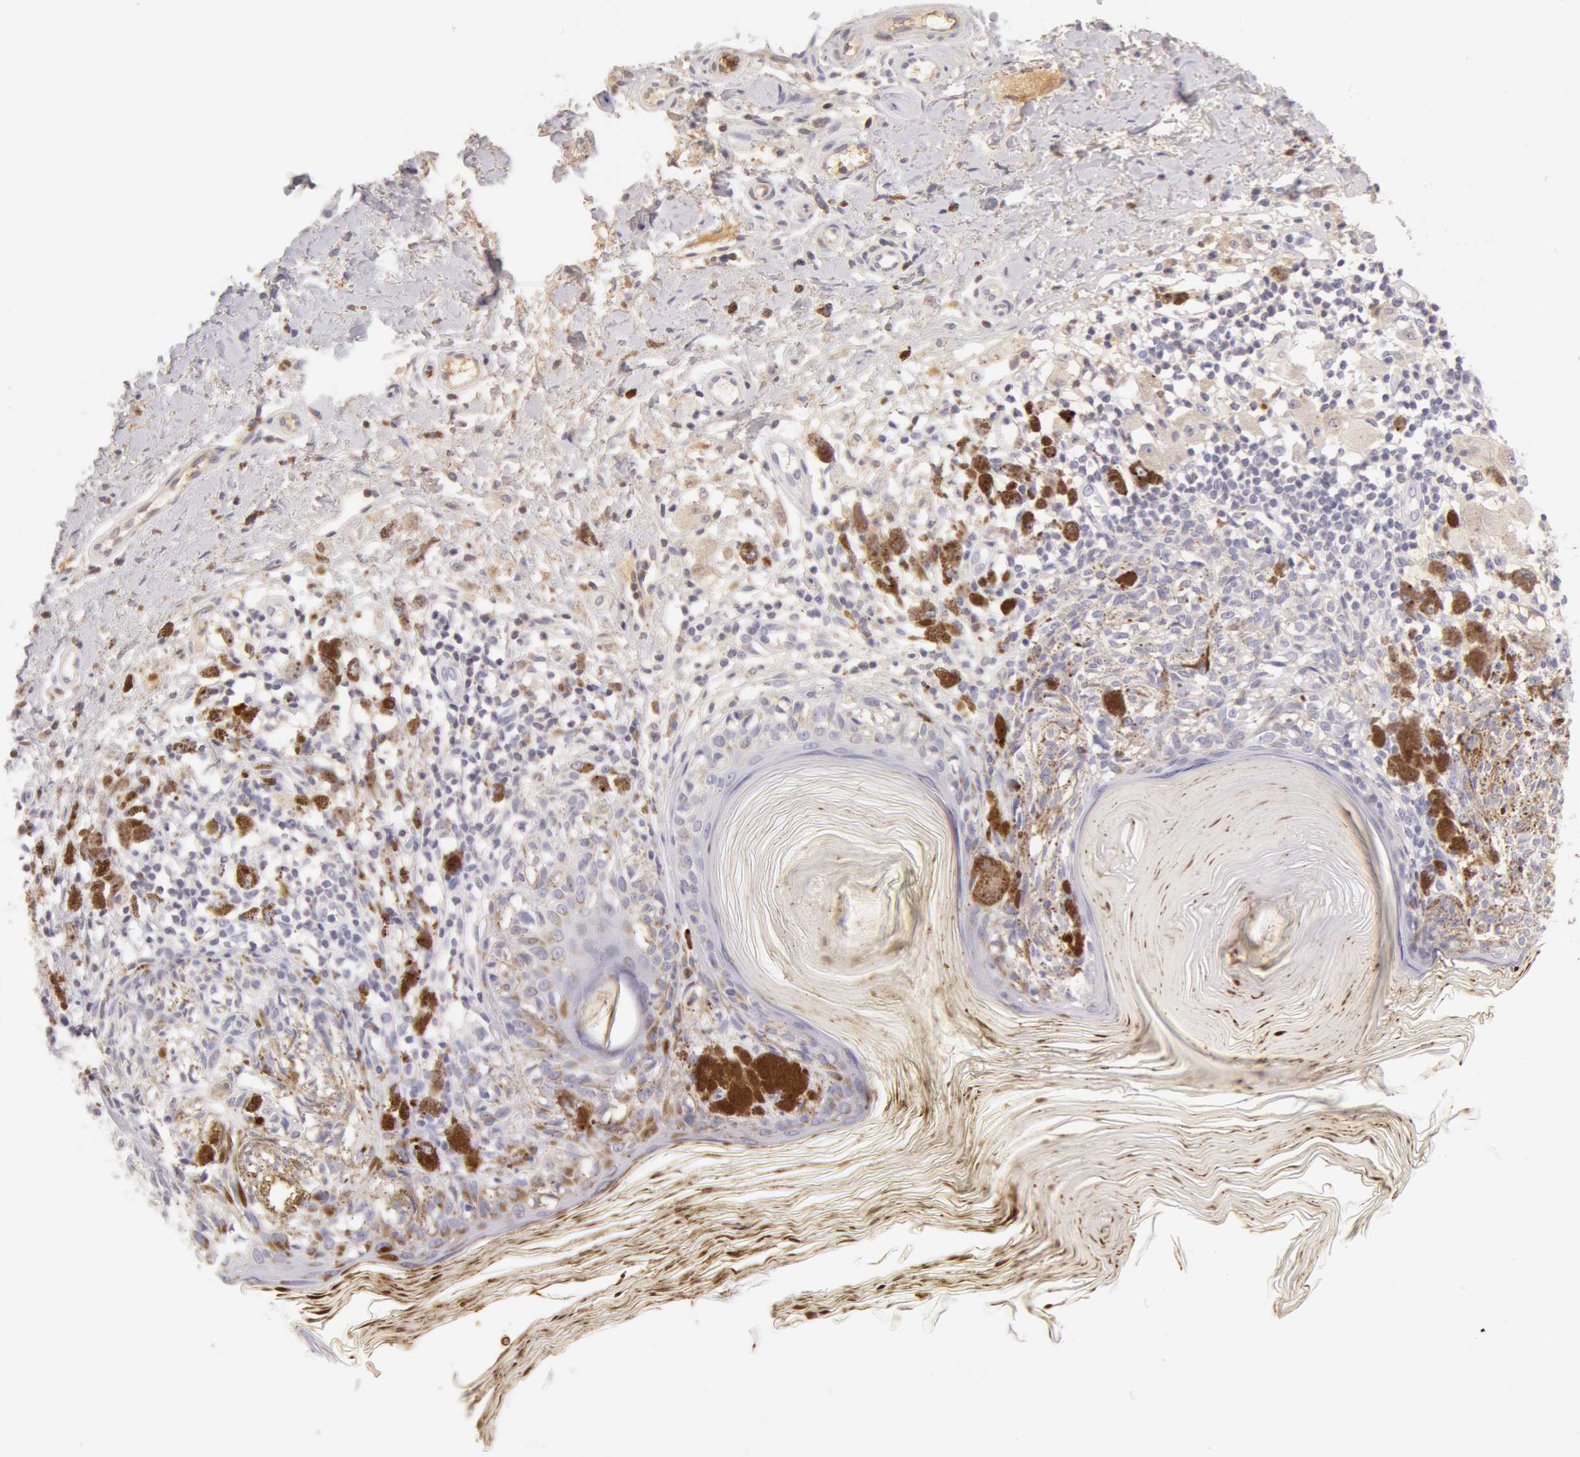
{"staining": {"intensity": "negative", "quantity": "none", "location": "none"}, "tissue": "melanoma", "cell_type": "Tumor cells", "image_type": "cancer", "snomed": [{"axis": "morphology", "description": "Malignant melanoma, NOS"}, {"axis": "topography", "description": "Skin"}], "caption": "Immunohistochemistry (IHC) photomicrograph of human melanoma stained for a protein (brown), which demonstrates no positivity in tumor cells.", "gene": "AHSG", "patient": {"sex": "male", "age": 88}}